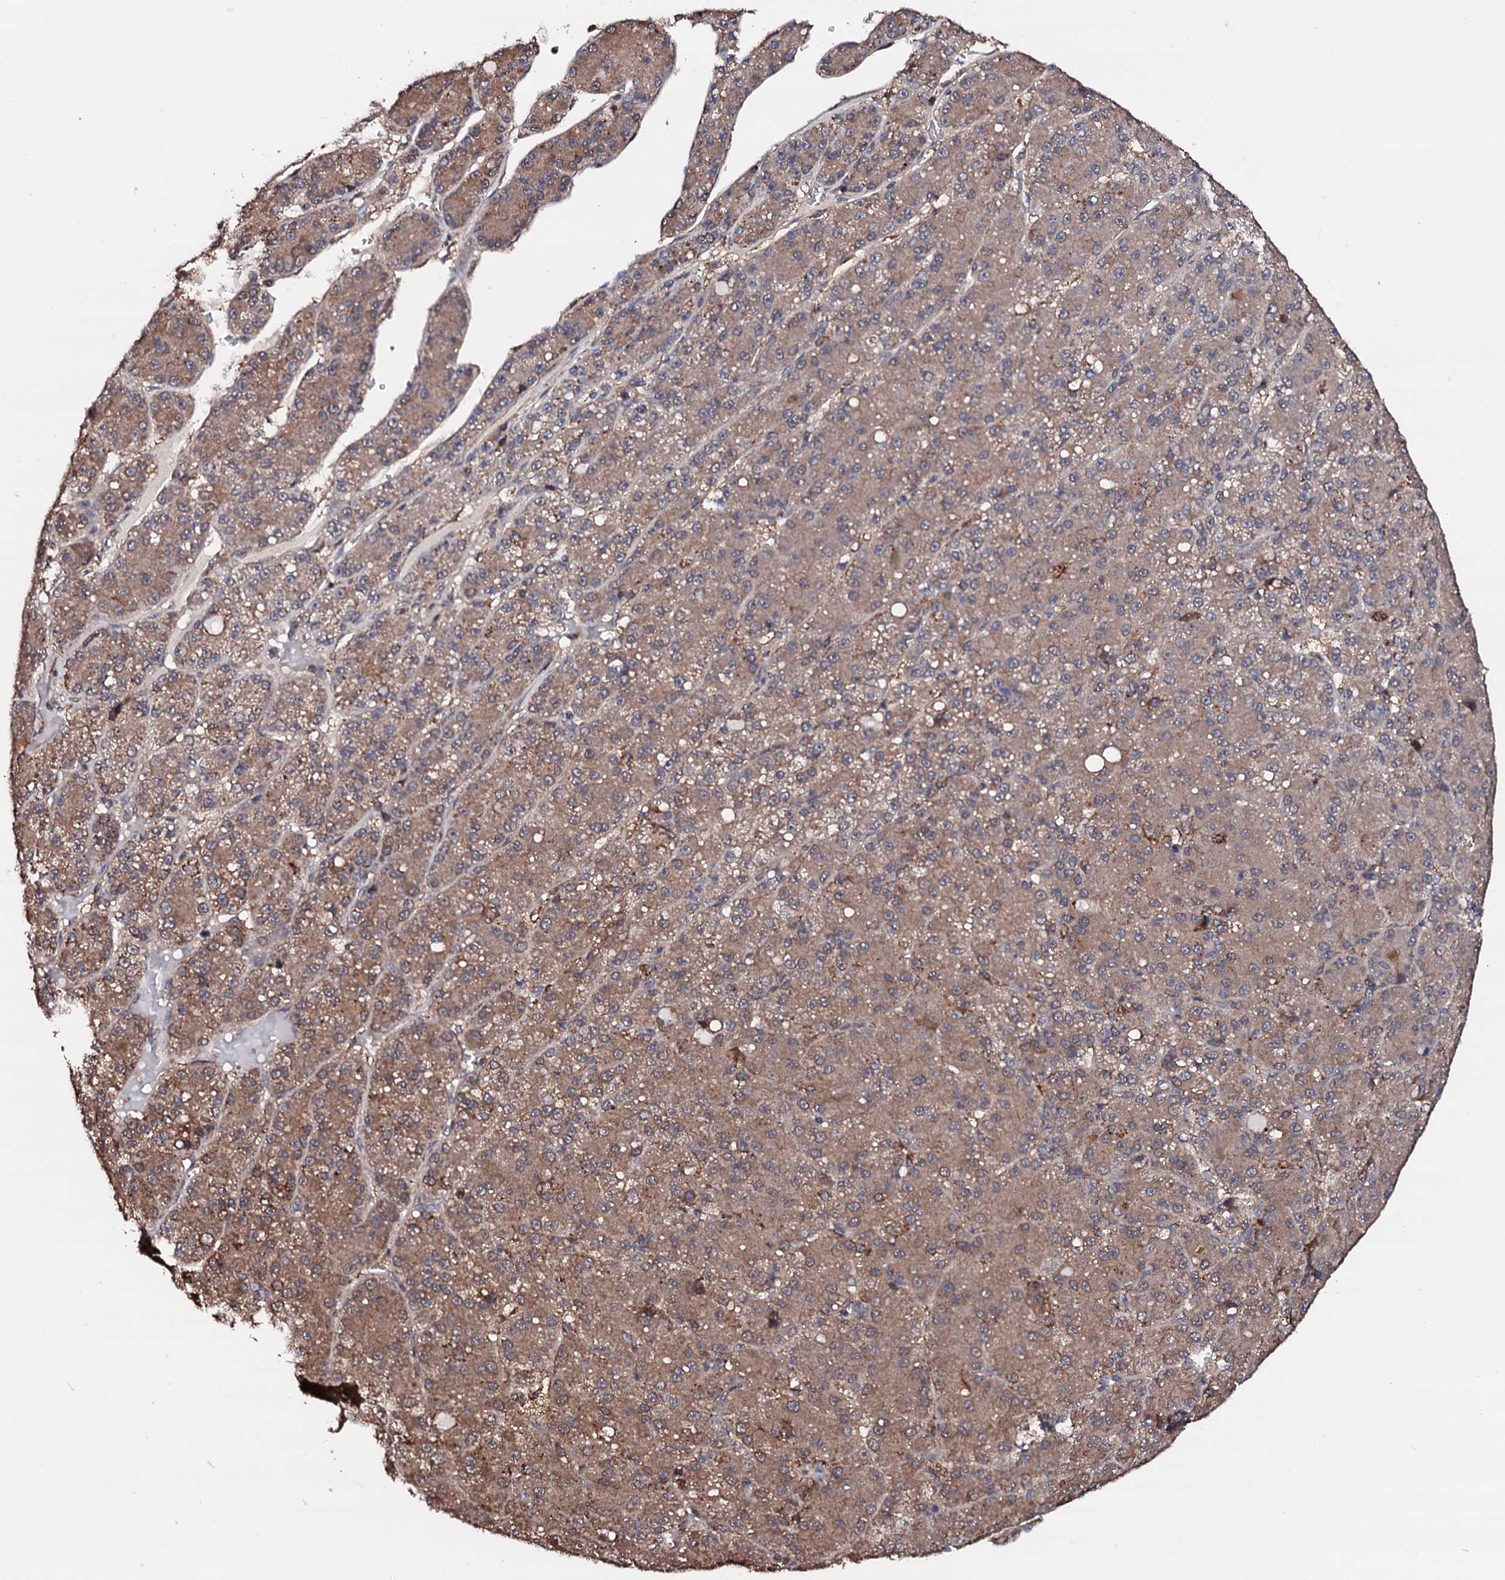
{"staining": {"intensity": "moderate", "quantity": "25%-75%", "location": "cytoplasmic/membranous"}, "tissue": "liver cancer", "cell_type": "Tumor cells", "image_type": "cancer", "snomed": [{"axis": "morphology", "description": "Carcinoma, Hepatocellular, NOS"}, {"axis": "topography", "description": "Liver"}], "caption": "Immunohistochemical staining of human hepatocellular carcinoma (liver) demonstrates medium levels of moderate cytoplasmic/membranous protein staining in approximately 25%-75% of tumor cells. The protein of interest is stained brown, and the nuclei are stained in blue (DAB (3,3'-diaminobenzidine) IHC with brightfield microscopy, high magnification).", "gene": "EDC3", "patient": {"sex": "male", "age": 67}}